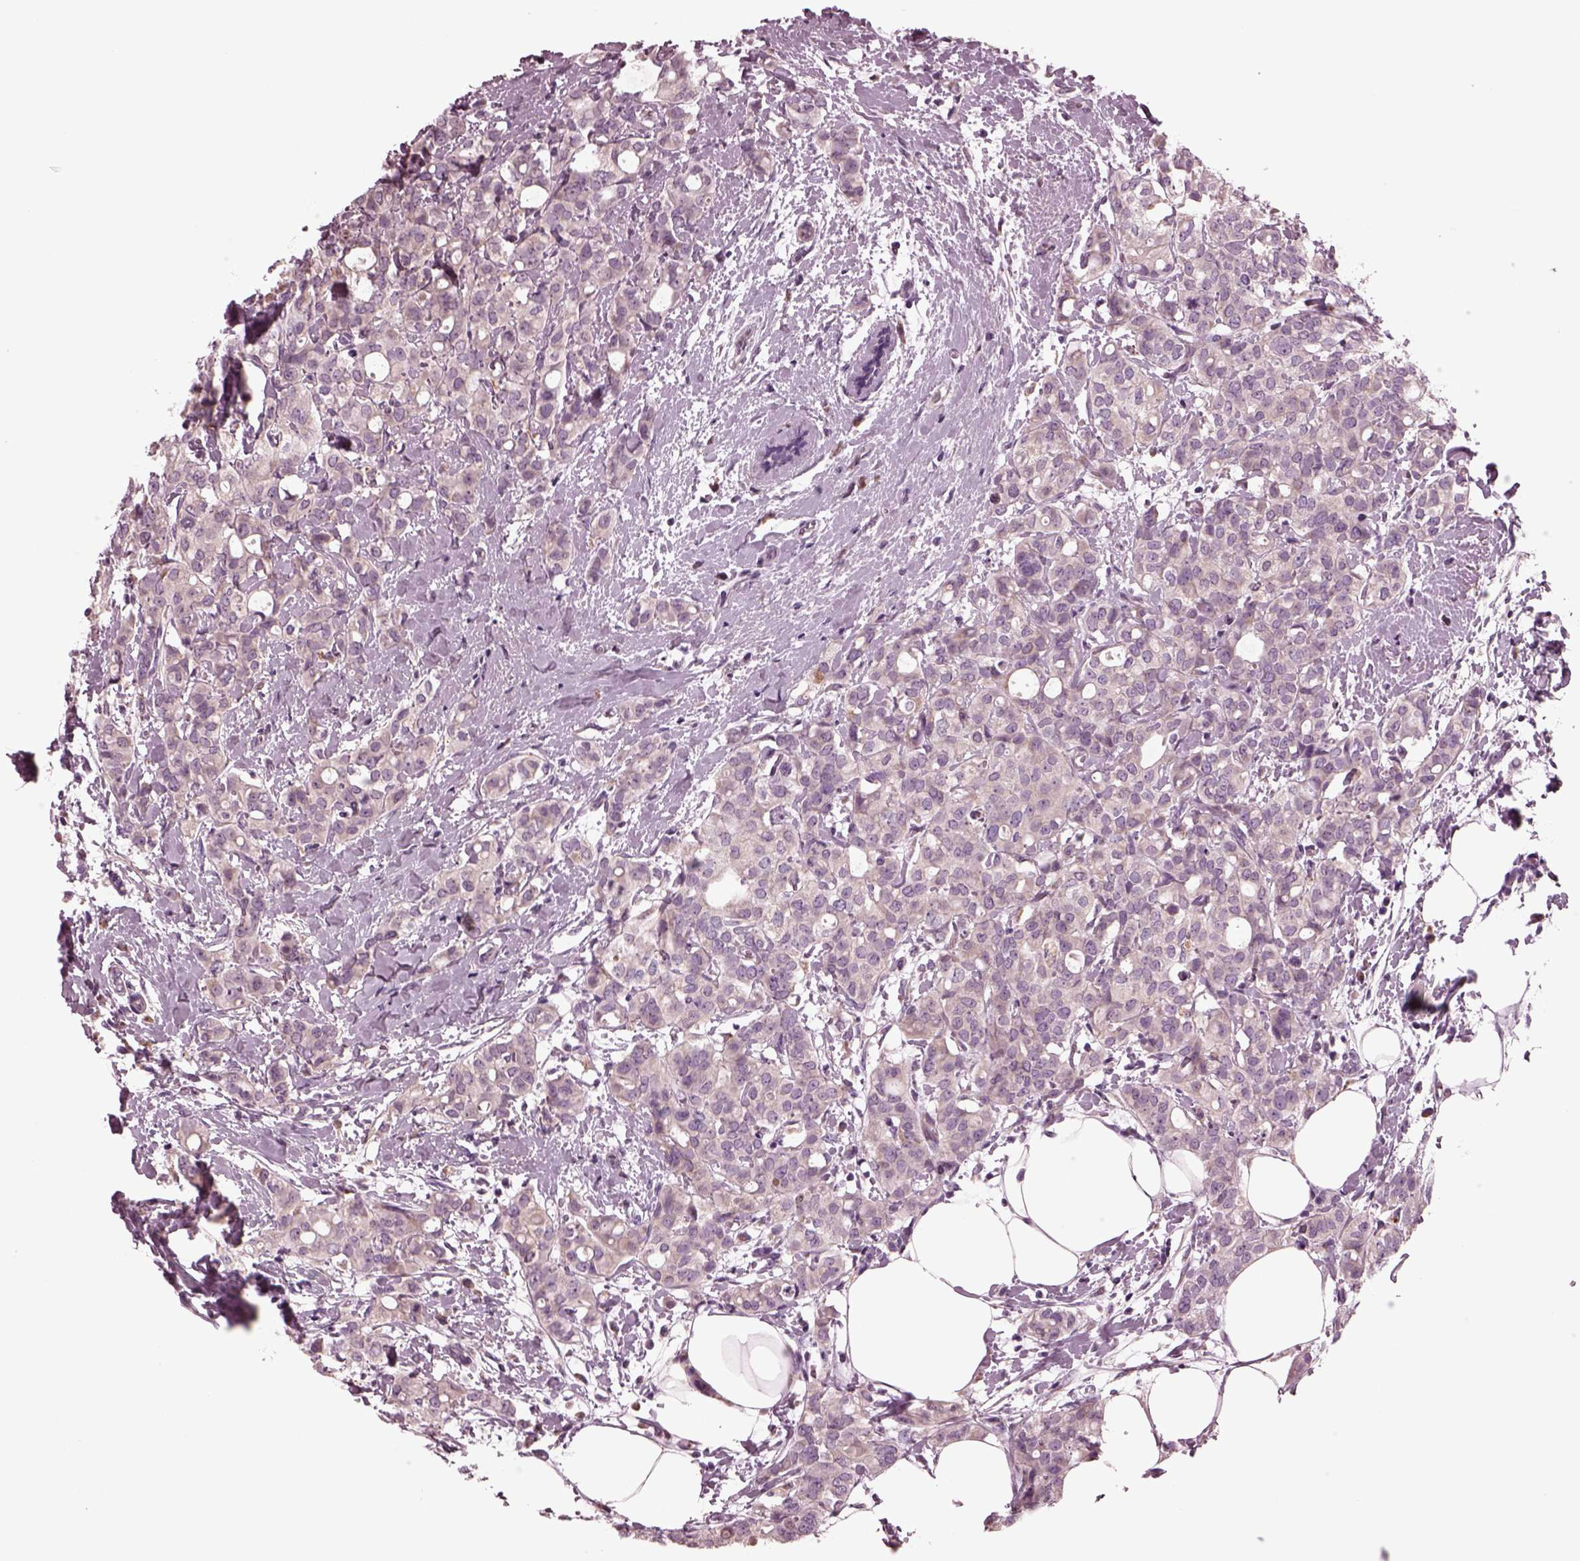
{"staining": {"intensity": "weak", "quantity": "25%-75%", "location": "cytoplasmic/membranous"}, "tissue": "breast cancer", "cell_type": "Tumor cells", "image_type": "cancer", "snomed": [{"axis": "morphology", "description": "Duct carcinoma"}, {"axis": "topography", "description": "Breast"}], "caption": "Protein staining by IHC demonstrates weak cytoplasmic/membranous expression in approximately 25%-75% of tumor cells in breast cancer. (DAB IHC with brightfield microscopy, high magnification).", "gene": "AP4M1", "patient": {"sex": "female", "age": 40}}